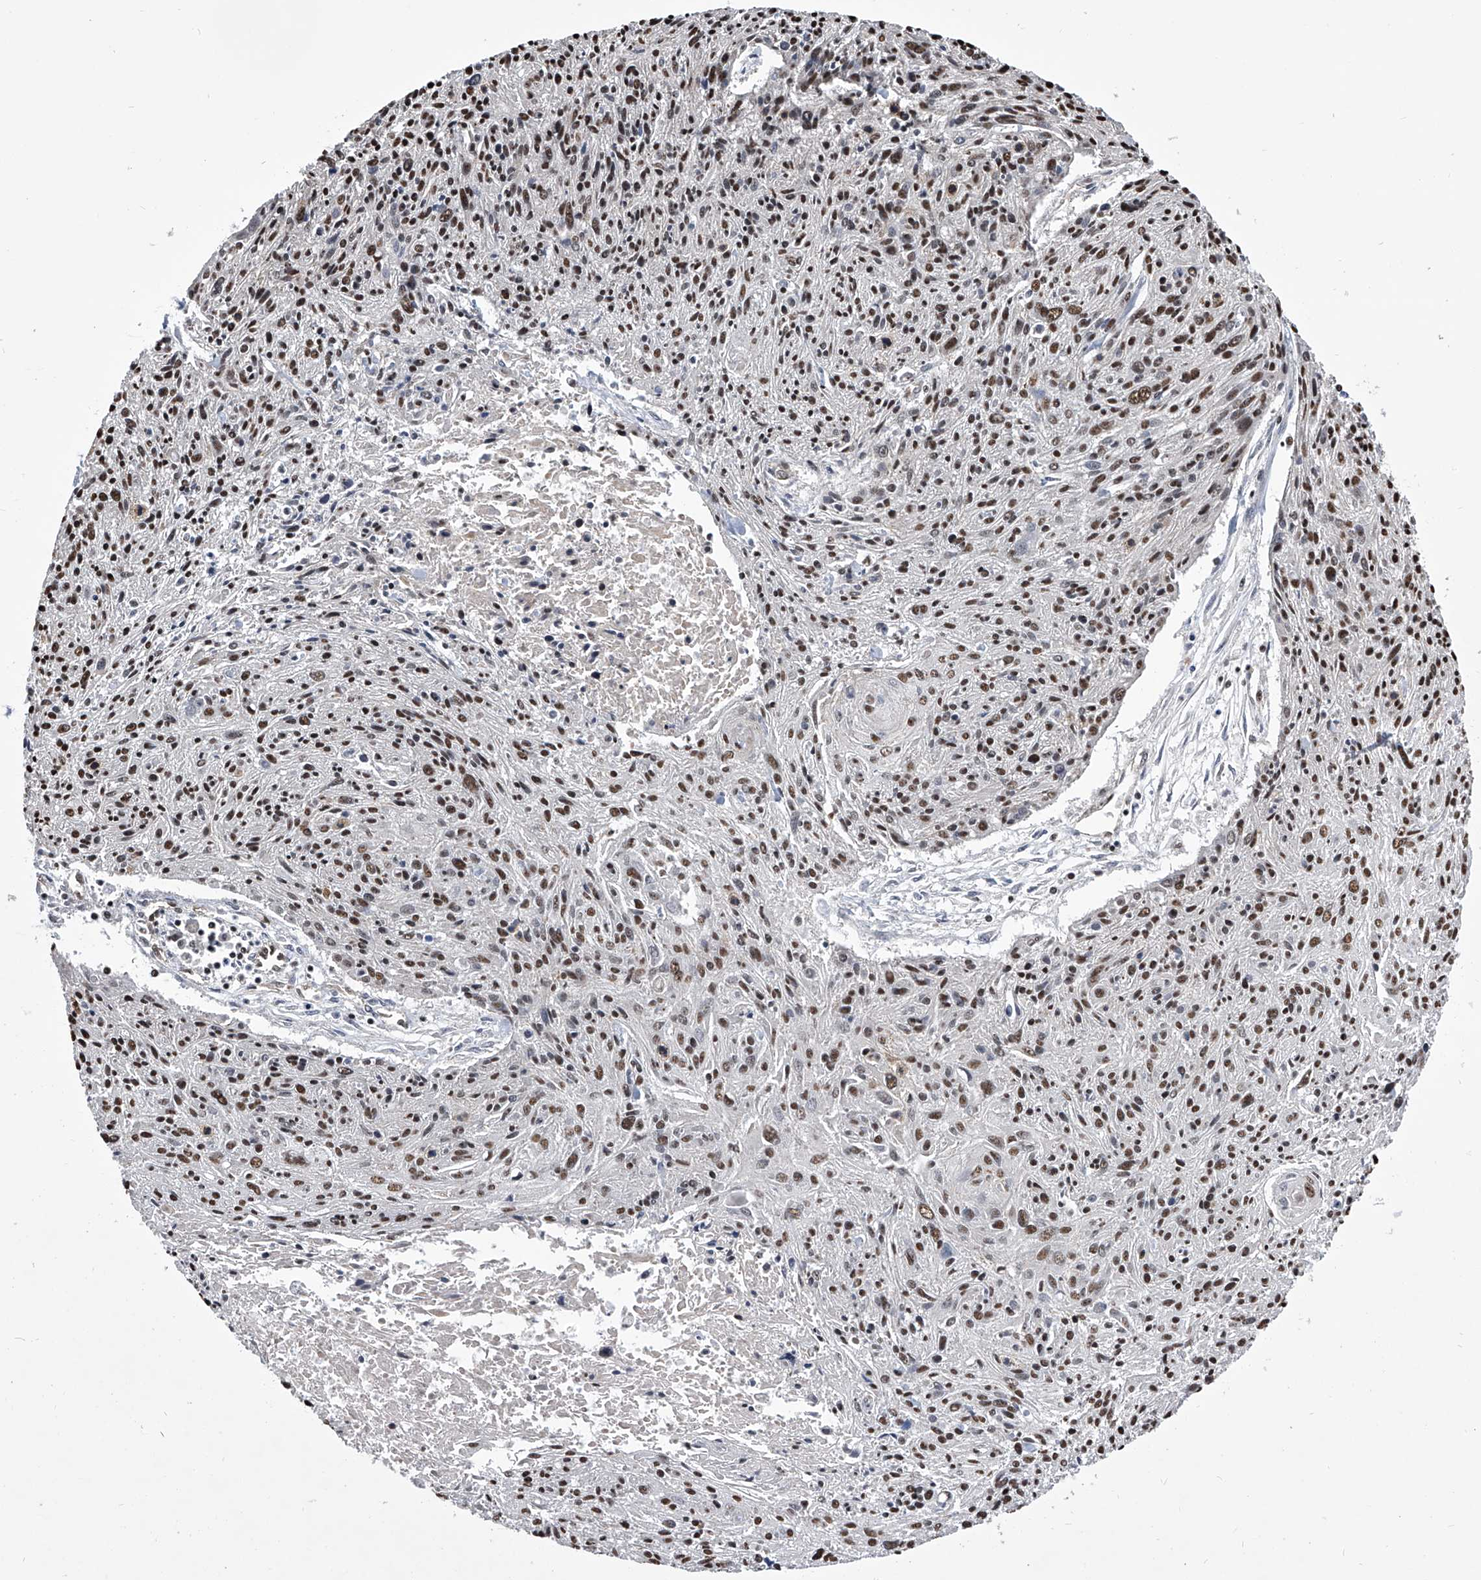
{"staining": {"intensity": "weak", "quantity": ">75%", "location": "cytoplasmic/membranous,nuclear"}, "tissue": "cervical cancer", "cell_type": "Tumor cells", "image_type": "cancer", "snomed": [{"axis": "morphology", "description": "Squamous cell carcinoma, NOS"}, {"axis": "topography", "description": "Cervix"}], "caption": "This photomicrograph shows immunohistochemistry staining of human squamous cell carcinoma (cervical), with low weak cytoplasmic/membranous and nuclear staining in approximately >75% of tumor cells.", "gene": "ZNF76", "patient": {"sex": "female", "age": 51}}